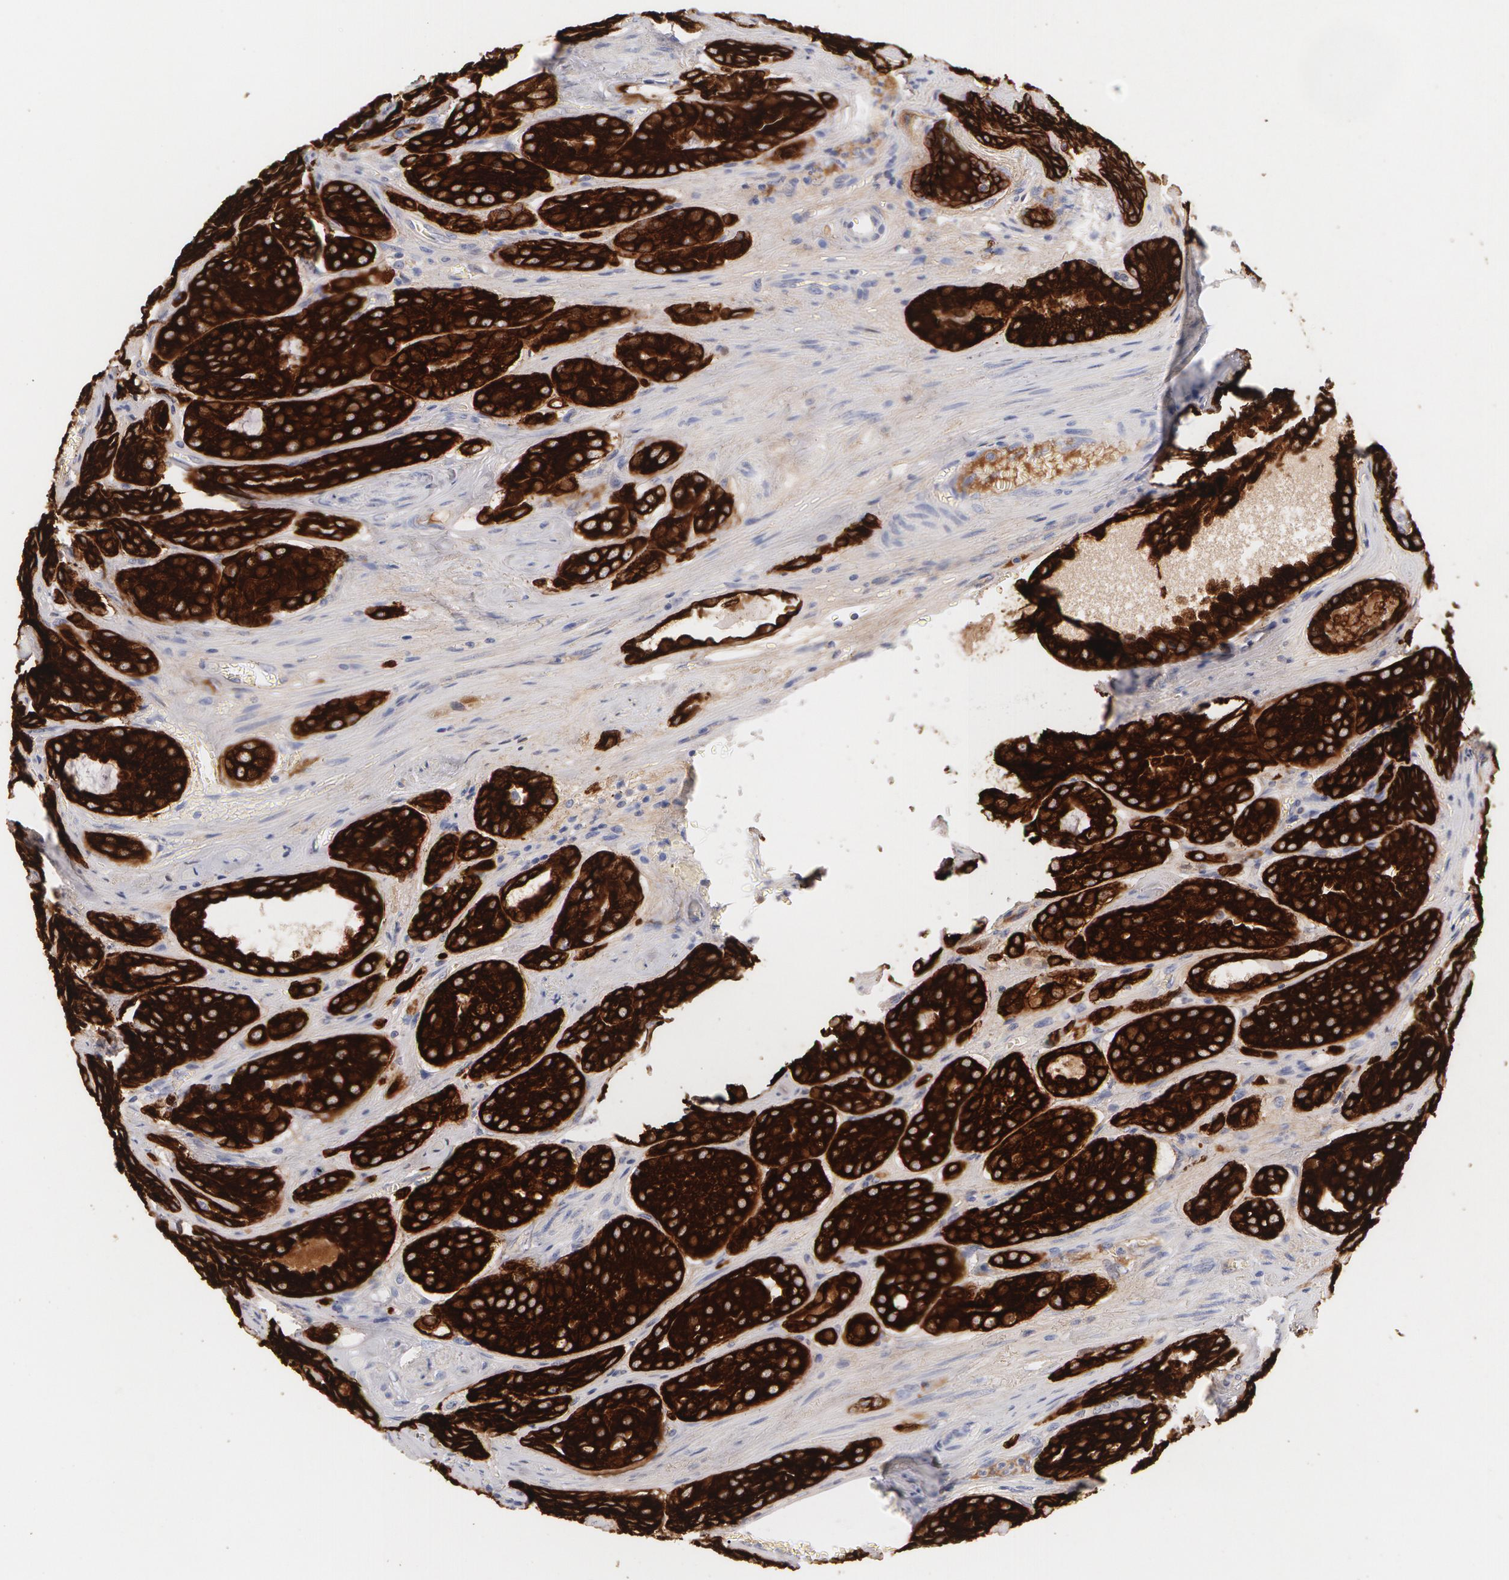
{"staining": {"intensity": "strong", "quantity": ">75%", "location": "cytoplasmic/membranous"}, "tissue": "prostate cancer", "cell_type": "Tumor cells", "image_type": "cancer", "snomed": [{"axis": "morphology", "description": "Adenocarcinoma, Medium grade"}, {"axis": "topography", "description": "Prostate"}], "caption": "Strong cytoplasmic/membranous positivity is present in approximately >75% of tumor cells in prostate medium-grade adenocarcinoma.", "gene": "KRT8", "patient": {"sex": "male", "age": 60}}